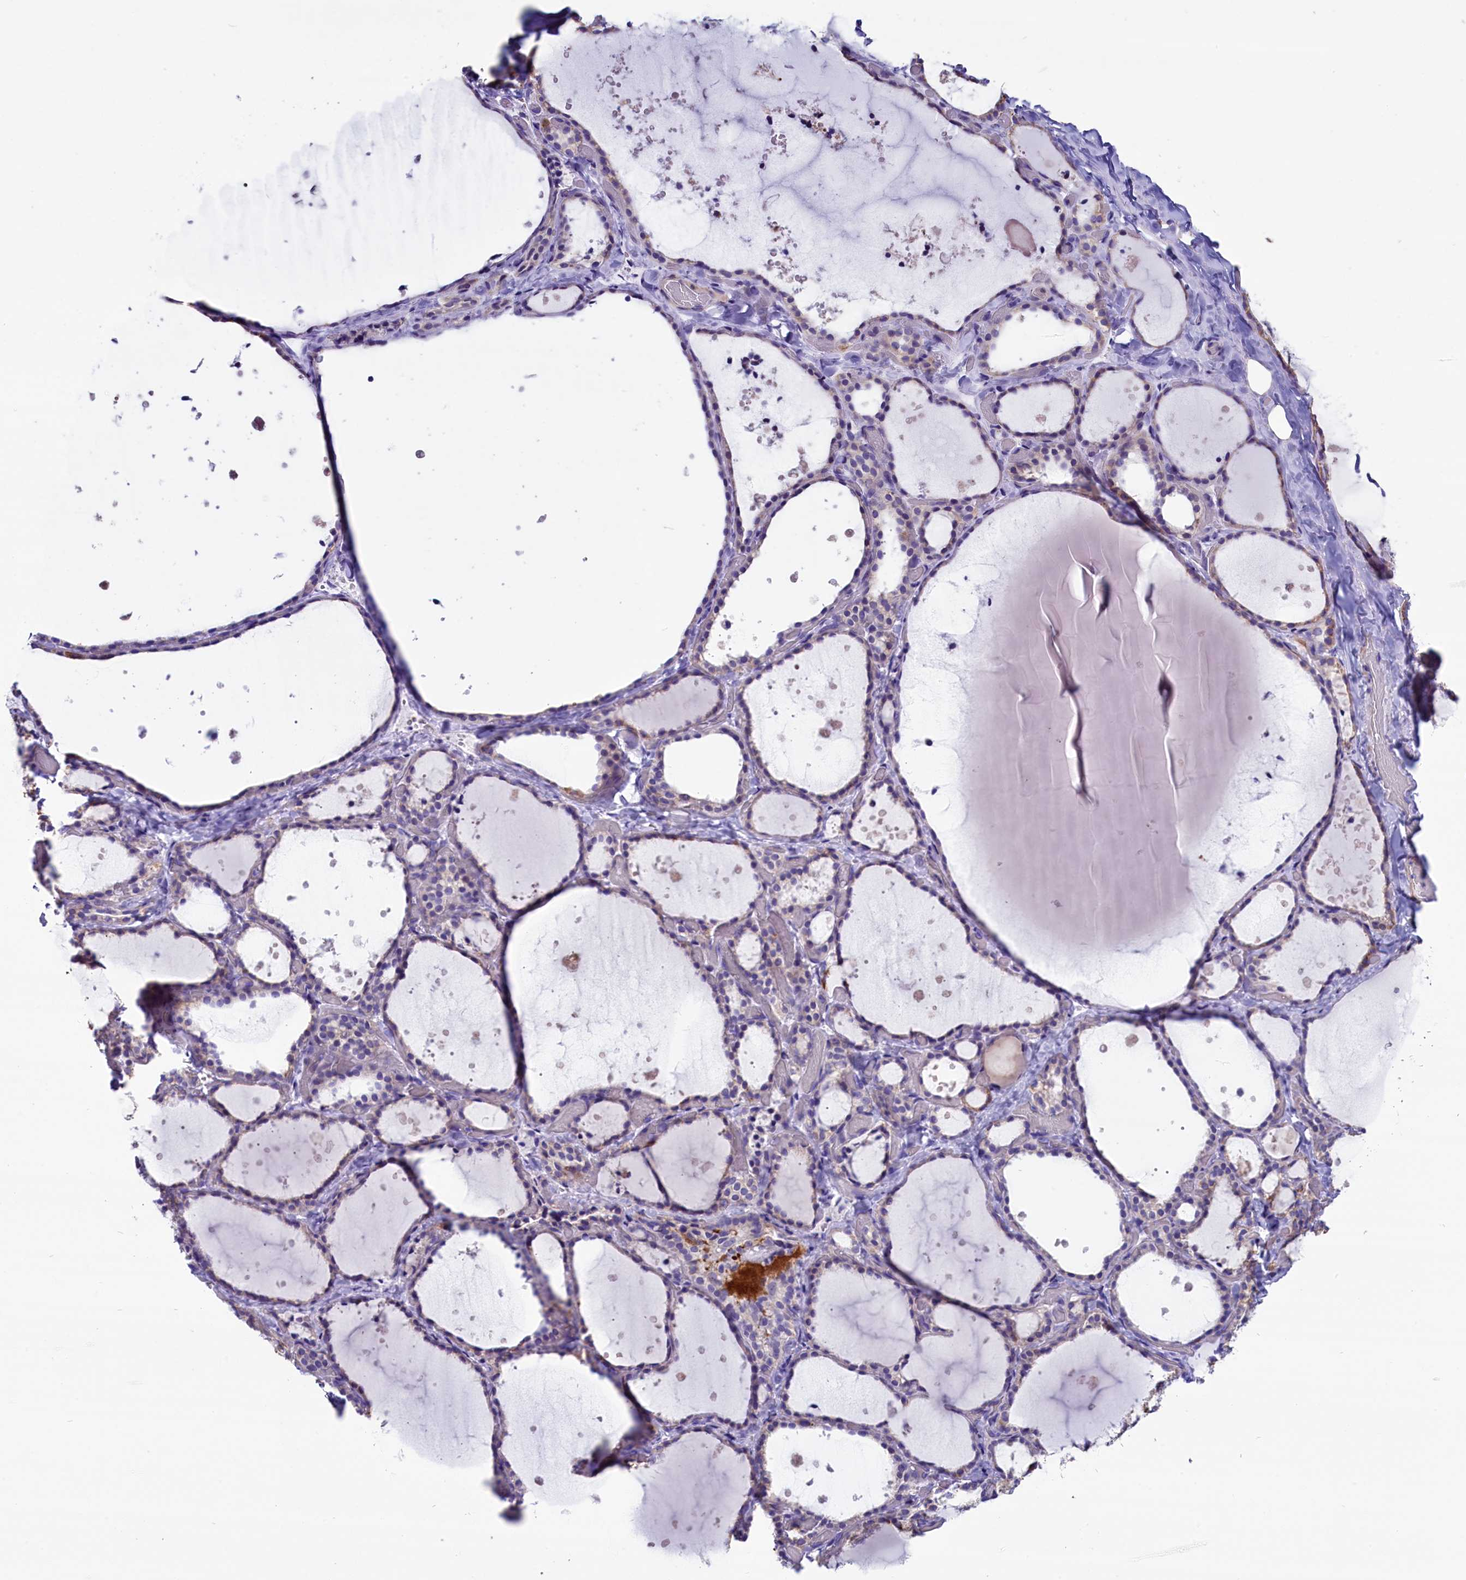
{"staining": {"intensity": "weak", "quantity": "25%-75%", "location": "cytoplasmic/membranous"}, "tissue": "thyroid gland", "cell_type": "Glandular cells", "image_type": "normal", "snomed": [{"axis": "morphology", "description": "Normal tissue, NOS"}, {"axis": "topography", "description": "Thyroid gland"}], "caption": "Brown immunohistochemical staining in unremarkable thyroid gland displays weak cytoplasmic/membranous positivity in approximately 25%-75% of glandular cells. (DAB = brown stain, brightfield microscopy at high magnification).", "gene": "SCD5", "patient": {"sex": "female", "age": 44}}